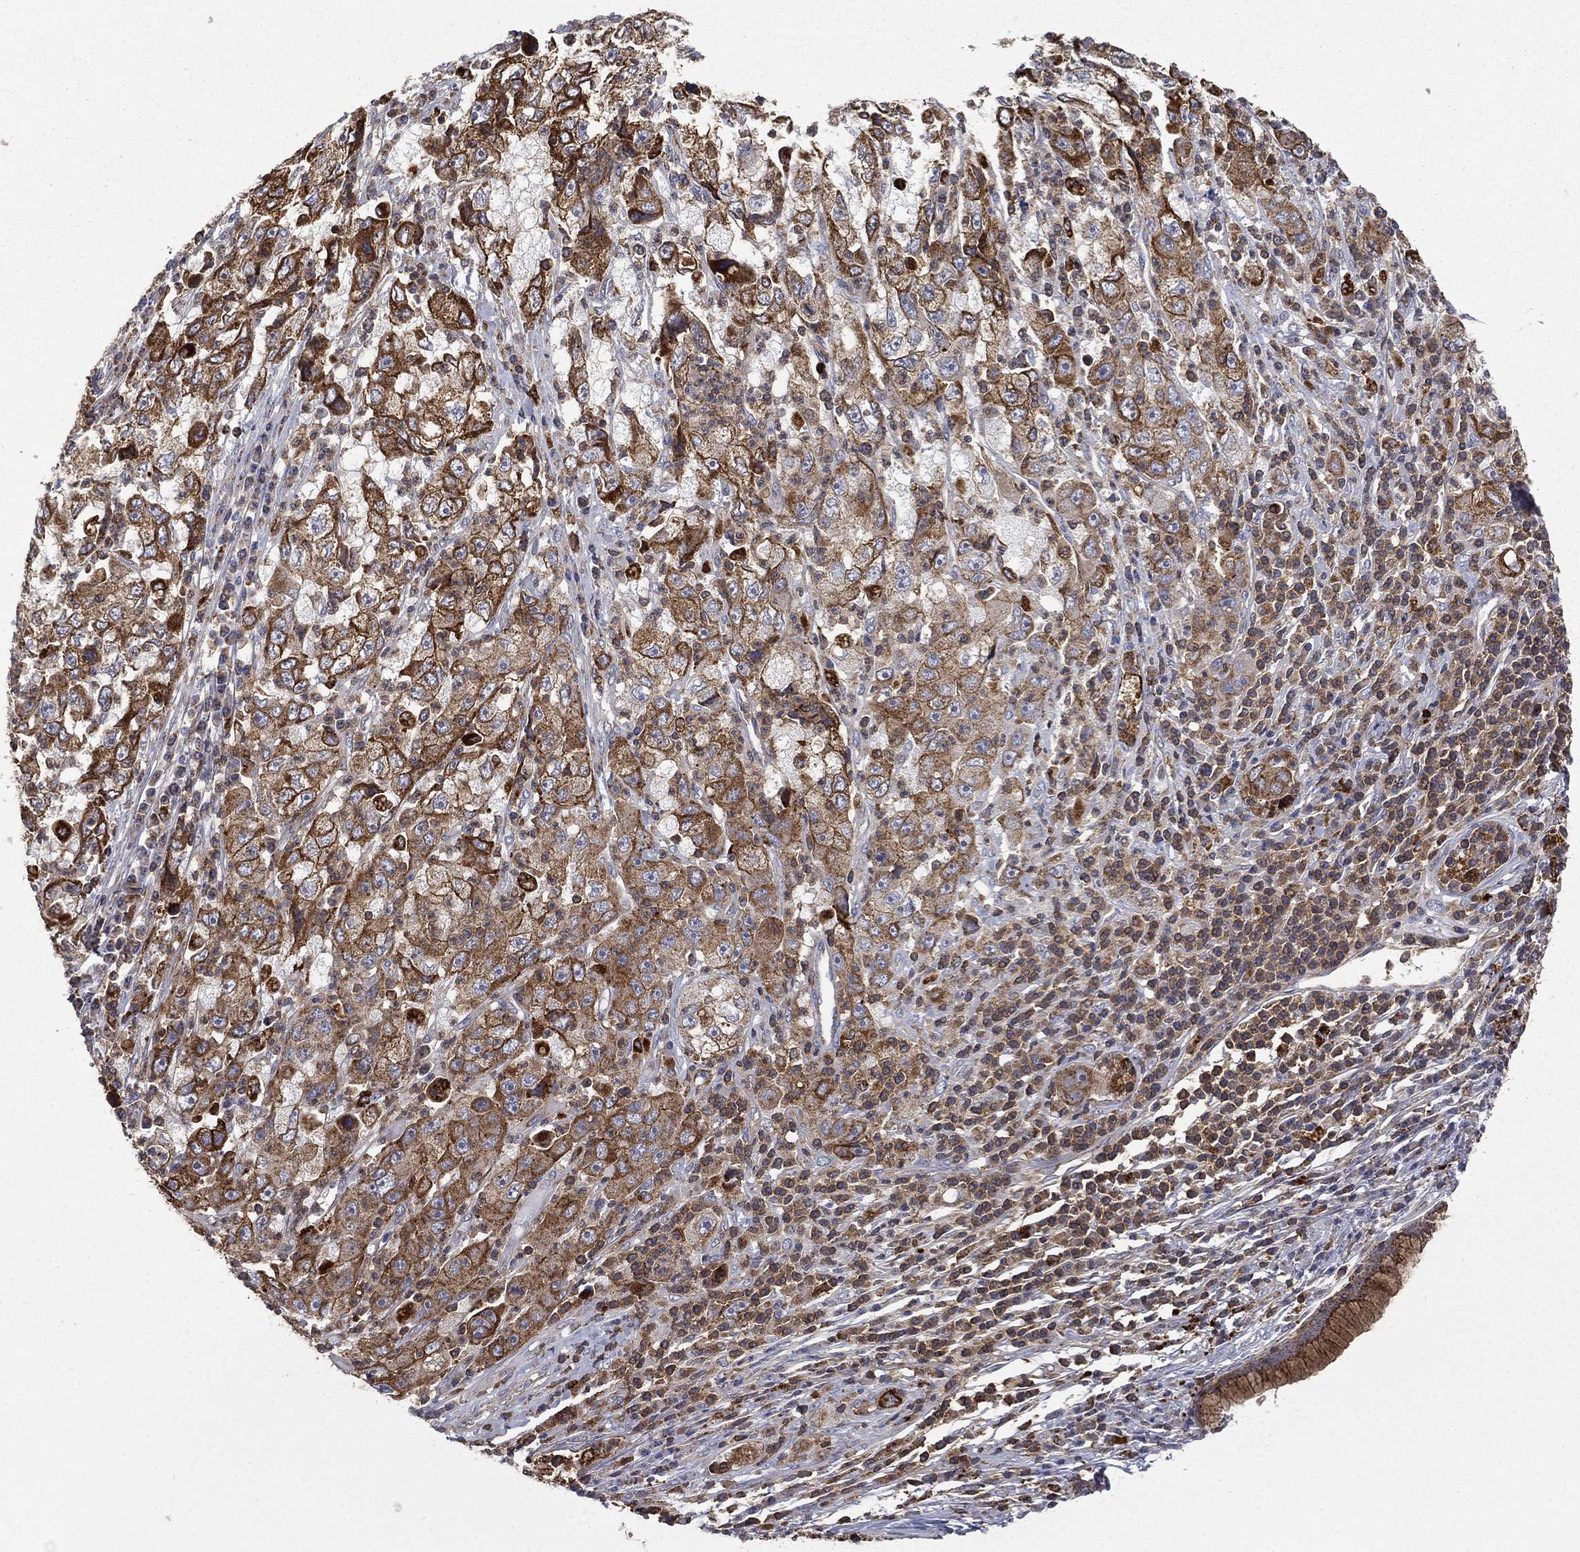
{"staining": {"intensity": "strong", "quantity": "25%-75%", "location": "cytoplasmic/membranous"}, "tissue": "cervical cancer", "cell_type": "Tumor cells", "image_type": "cancer", "snomed": [{"axis": "morphology", "description": "Squamous cell carcinoma, NOS"}, {"axis": "topography", "description": "Cervix"}], "caption": "Cervical cancer tissue demonstrates strong cytoplasmic/membranous positivity in about 25%-75% of tumor cells, visualized by immunohistochemistry.", "gene": "RIN3", "patient": {"sex": "female", "age": 36}}